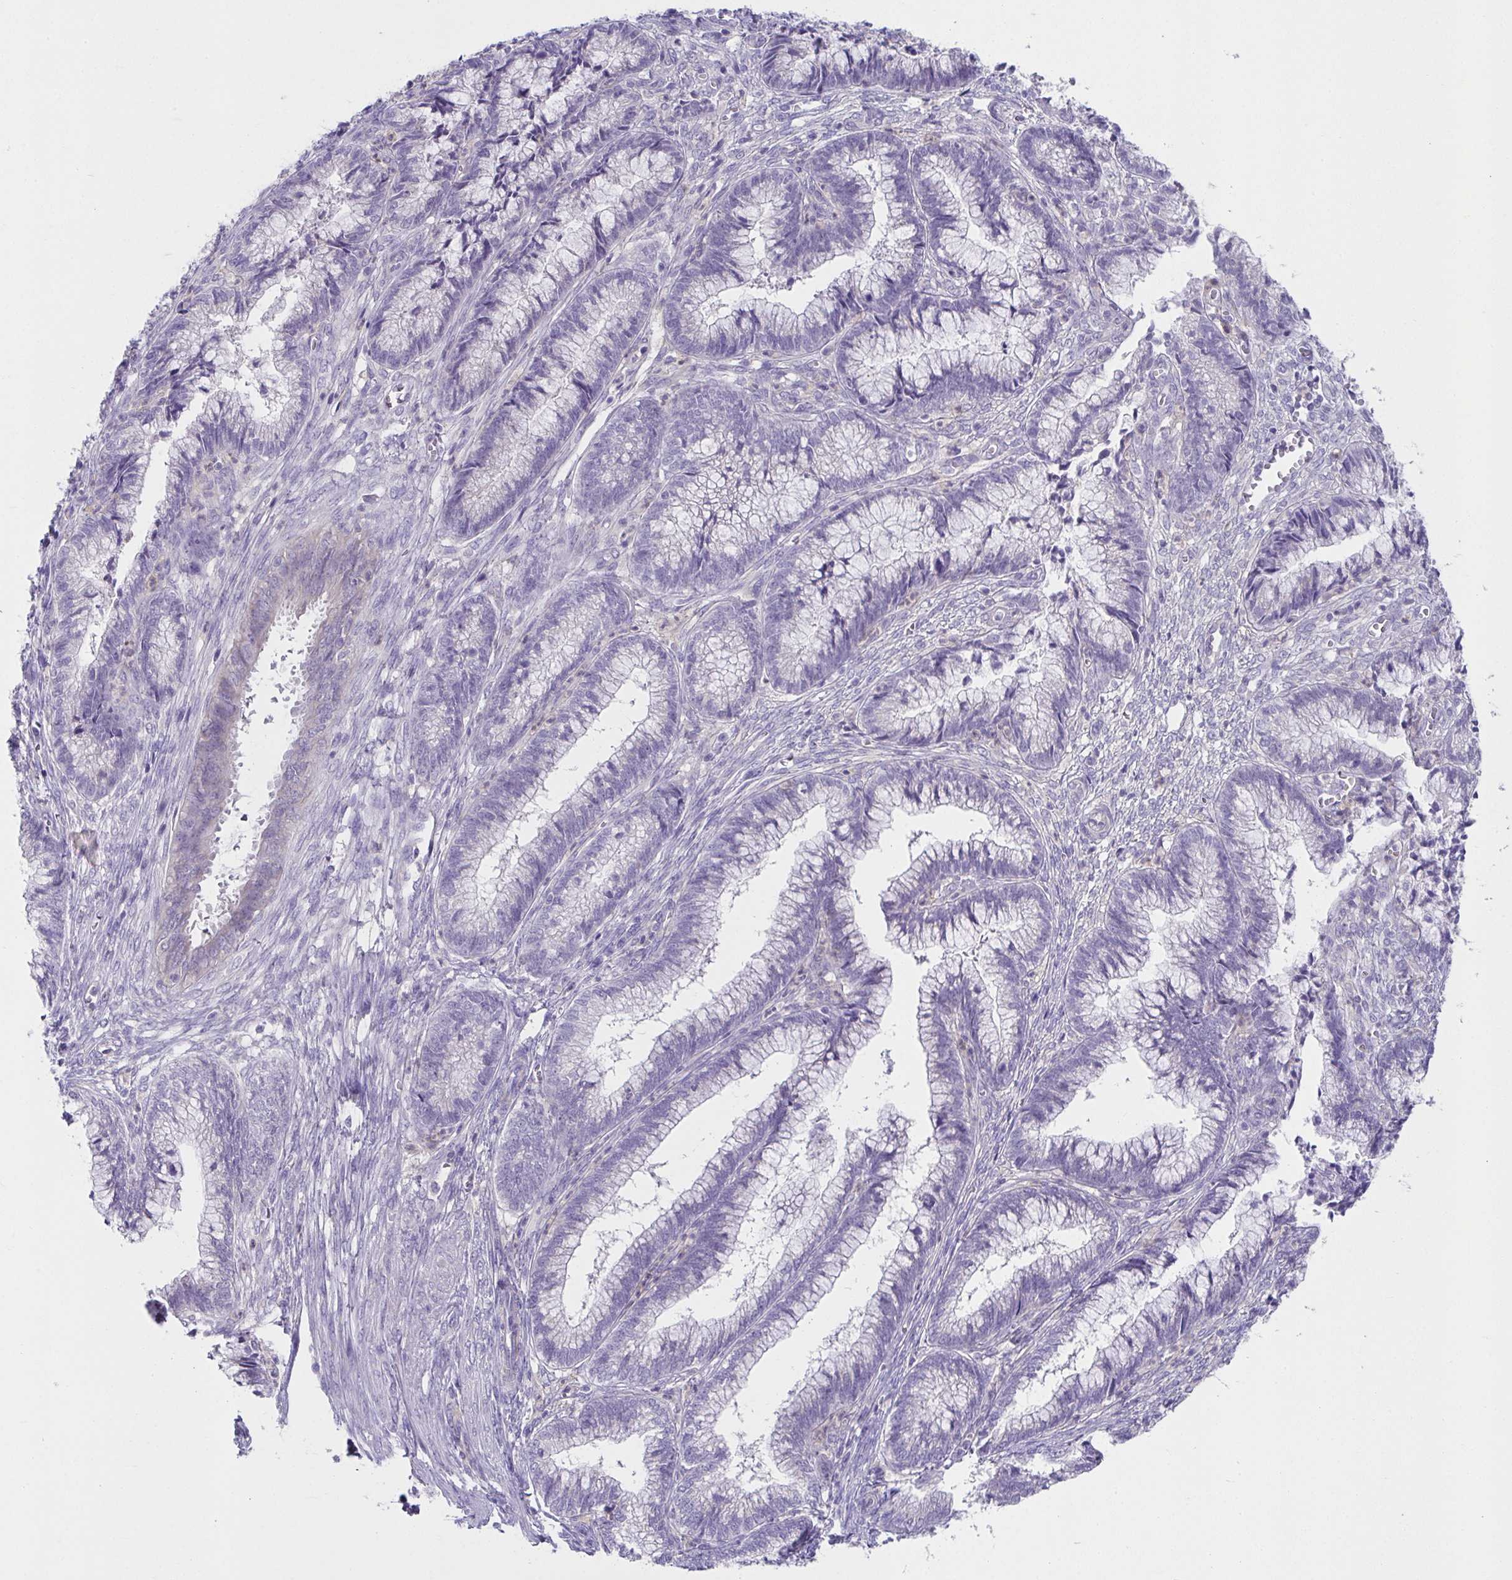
{"staining": {"intensity": "negative", "quantity": "none", "location": "none"}, "tissue": "cervical cancer", "cell_type": "Tumor cells", "image_type": "cancer", "snomed": [{"axis": "morphology", "description": "Adenocarcinoma, NOS"}, {"axis": "topography", "description": "Cervix"}], "caption": "DAB immunohistochemical staining of human cervical cancer displays no significant staining in tumor cells.", "gene": "CXCR1", "patient": {"sex": "female", "age": 44}}